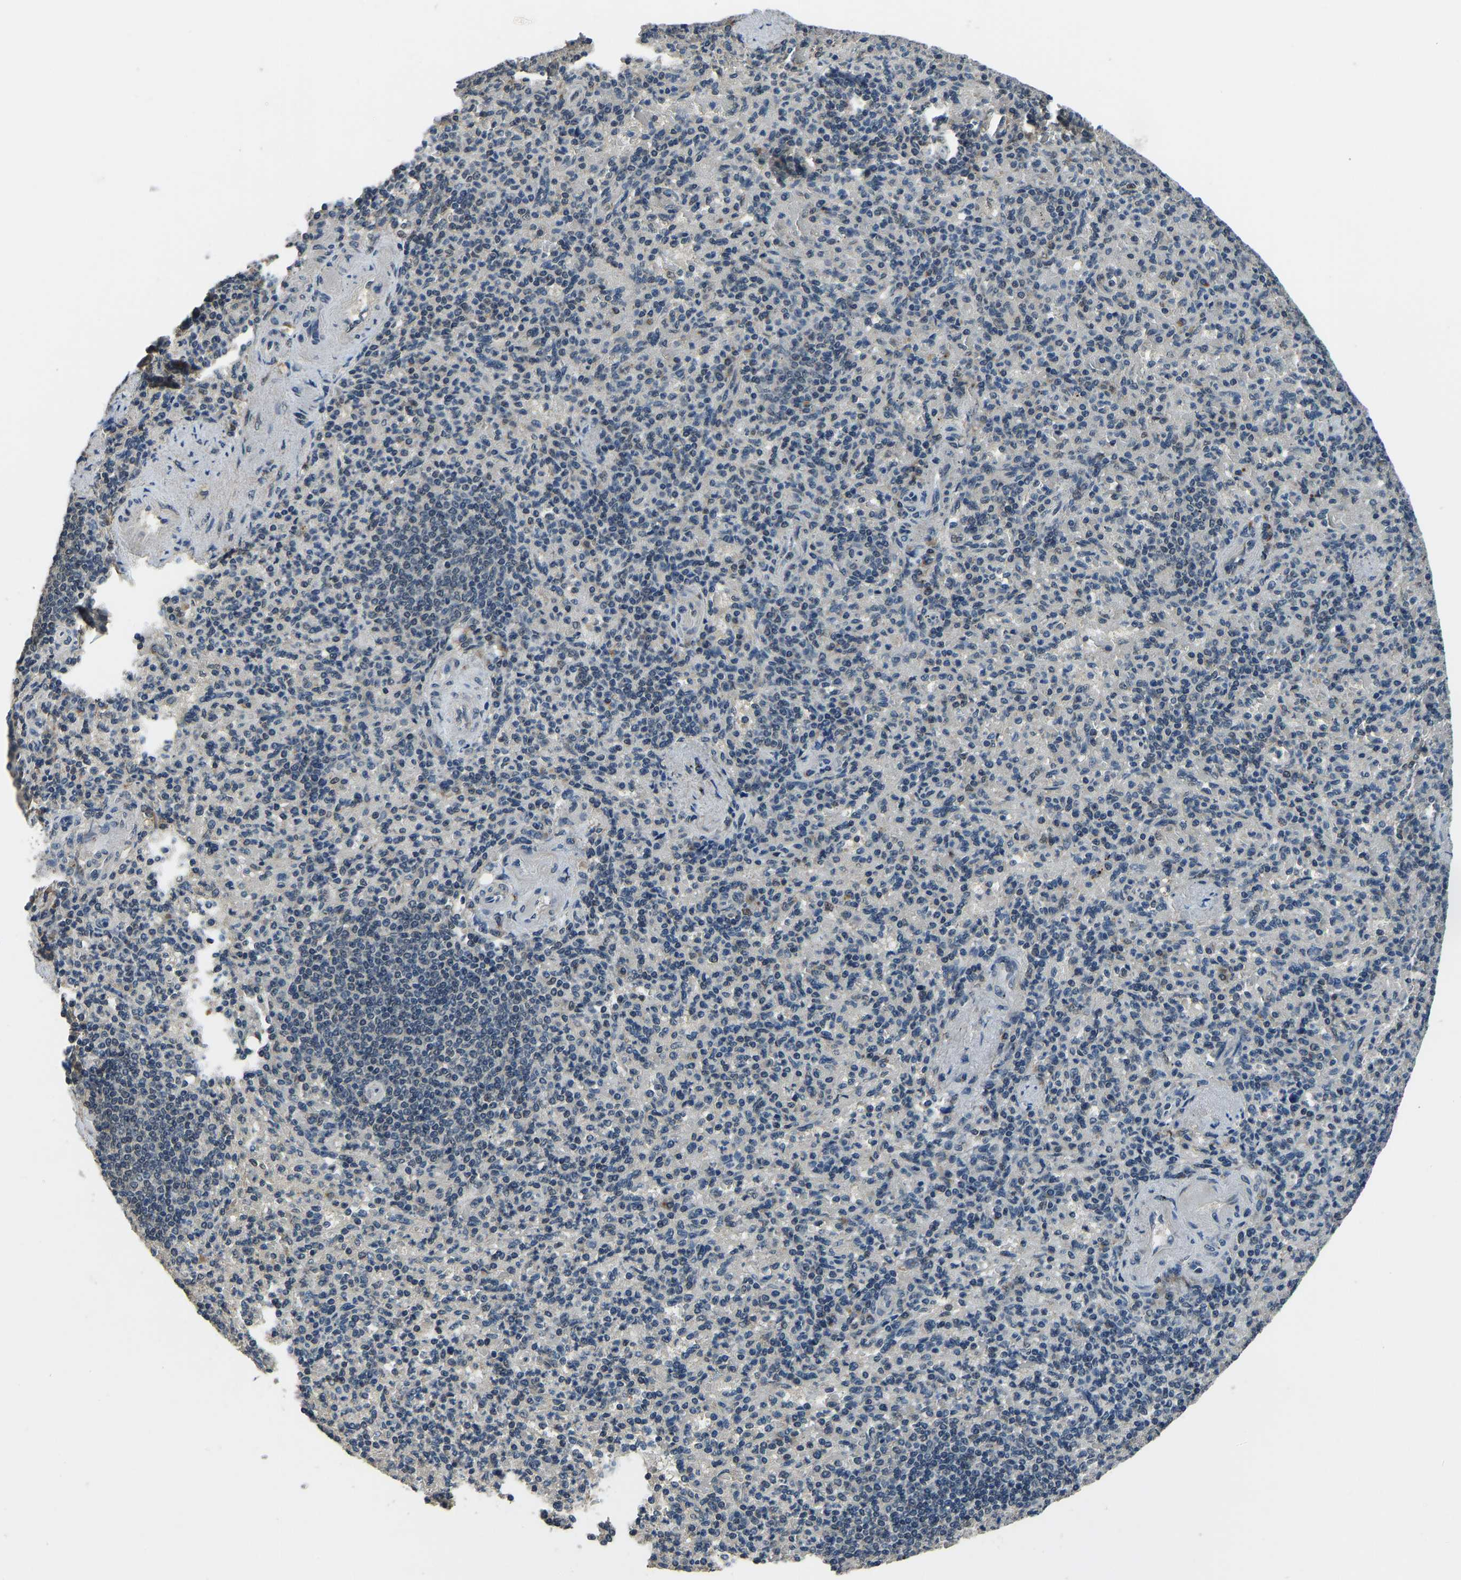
{"staining": {"intensity": "negative", "quantity": "none", "location": "none"}, "tissue": "spleen", "cell_type": "Cells in red pulp", "image_type": "normal", "snomed": [{"axis": "morphology", "description": "Normal tissue, NOS"}, {"axis": "topography", "description": "Spleen"}], "caption": "Immunohistochemistry histopathology image of benign spleen: human spleen stained with DAB demonstrates no significant protein positivity in cells in red pulp. Brightfield microscopy of IHC stained with DAB (brown) and hematoxylin (blue), captured at high magnification.", "gene": "TOX4", "patient": {"sex": "female", "age": 74}}